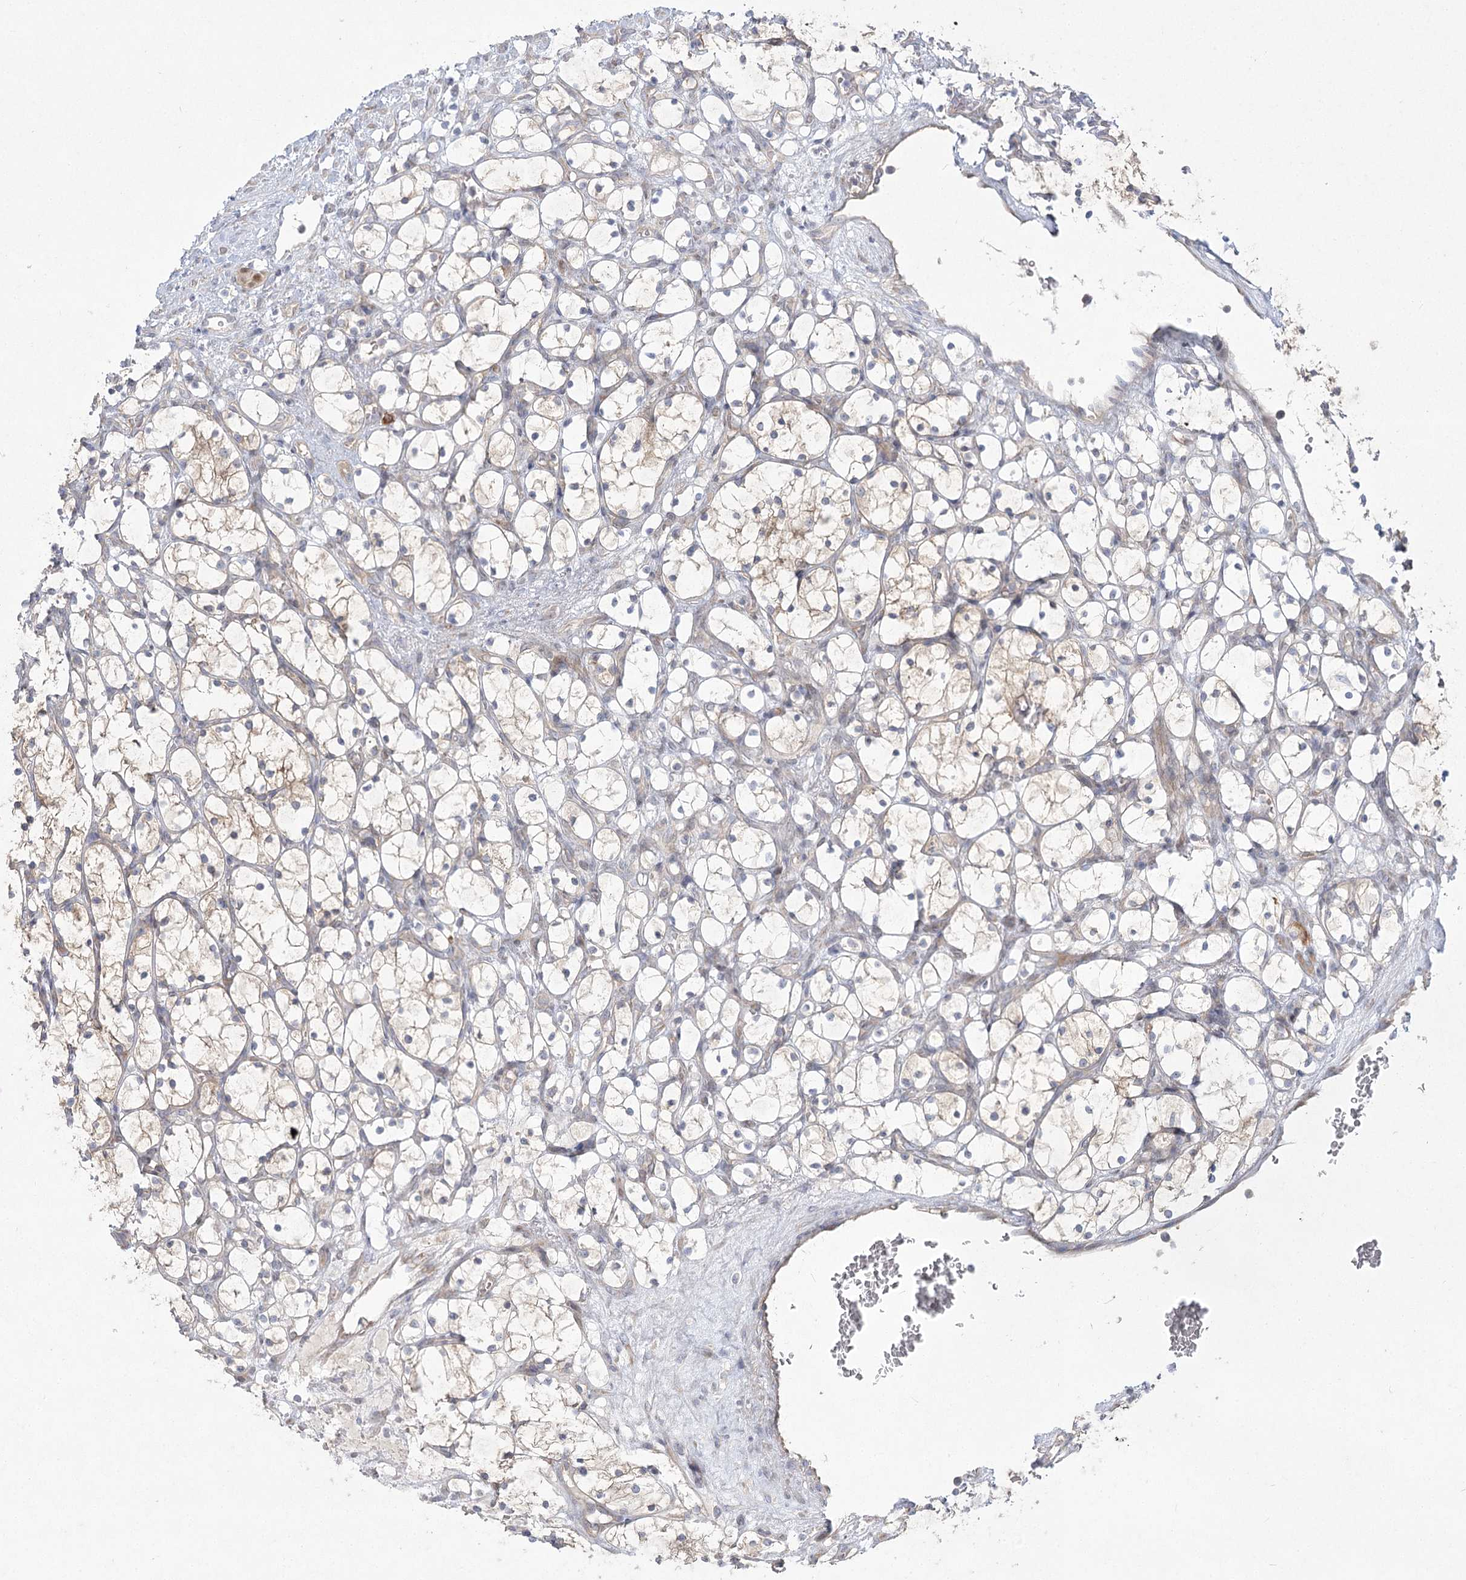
{"staining": {"intensity": "negative", "quantity": "none", "location": "none"}, "tissue": "renal cancer", "cell_type": "Tumor cells", "image_type": "cancer", "snomed": [{"axis": "morphology", "description": "Adenocarcinoma, NOS"}, {"axis": "topography", "description": "Kidney"}], "caption": "This image is of adenocarcinoma (renal) stained with immunohistochemistry to label a protein in brown with the nuclei are counter-stained blue. There is no positivity in tumor cells.", "gene": "CAMTA1", "patient": {"sex": "female", "age": 69}}